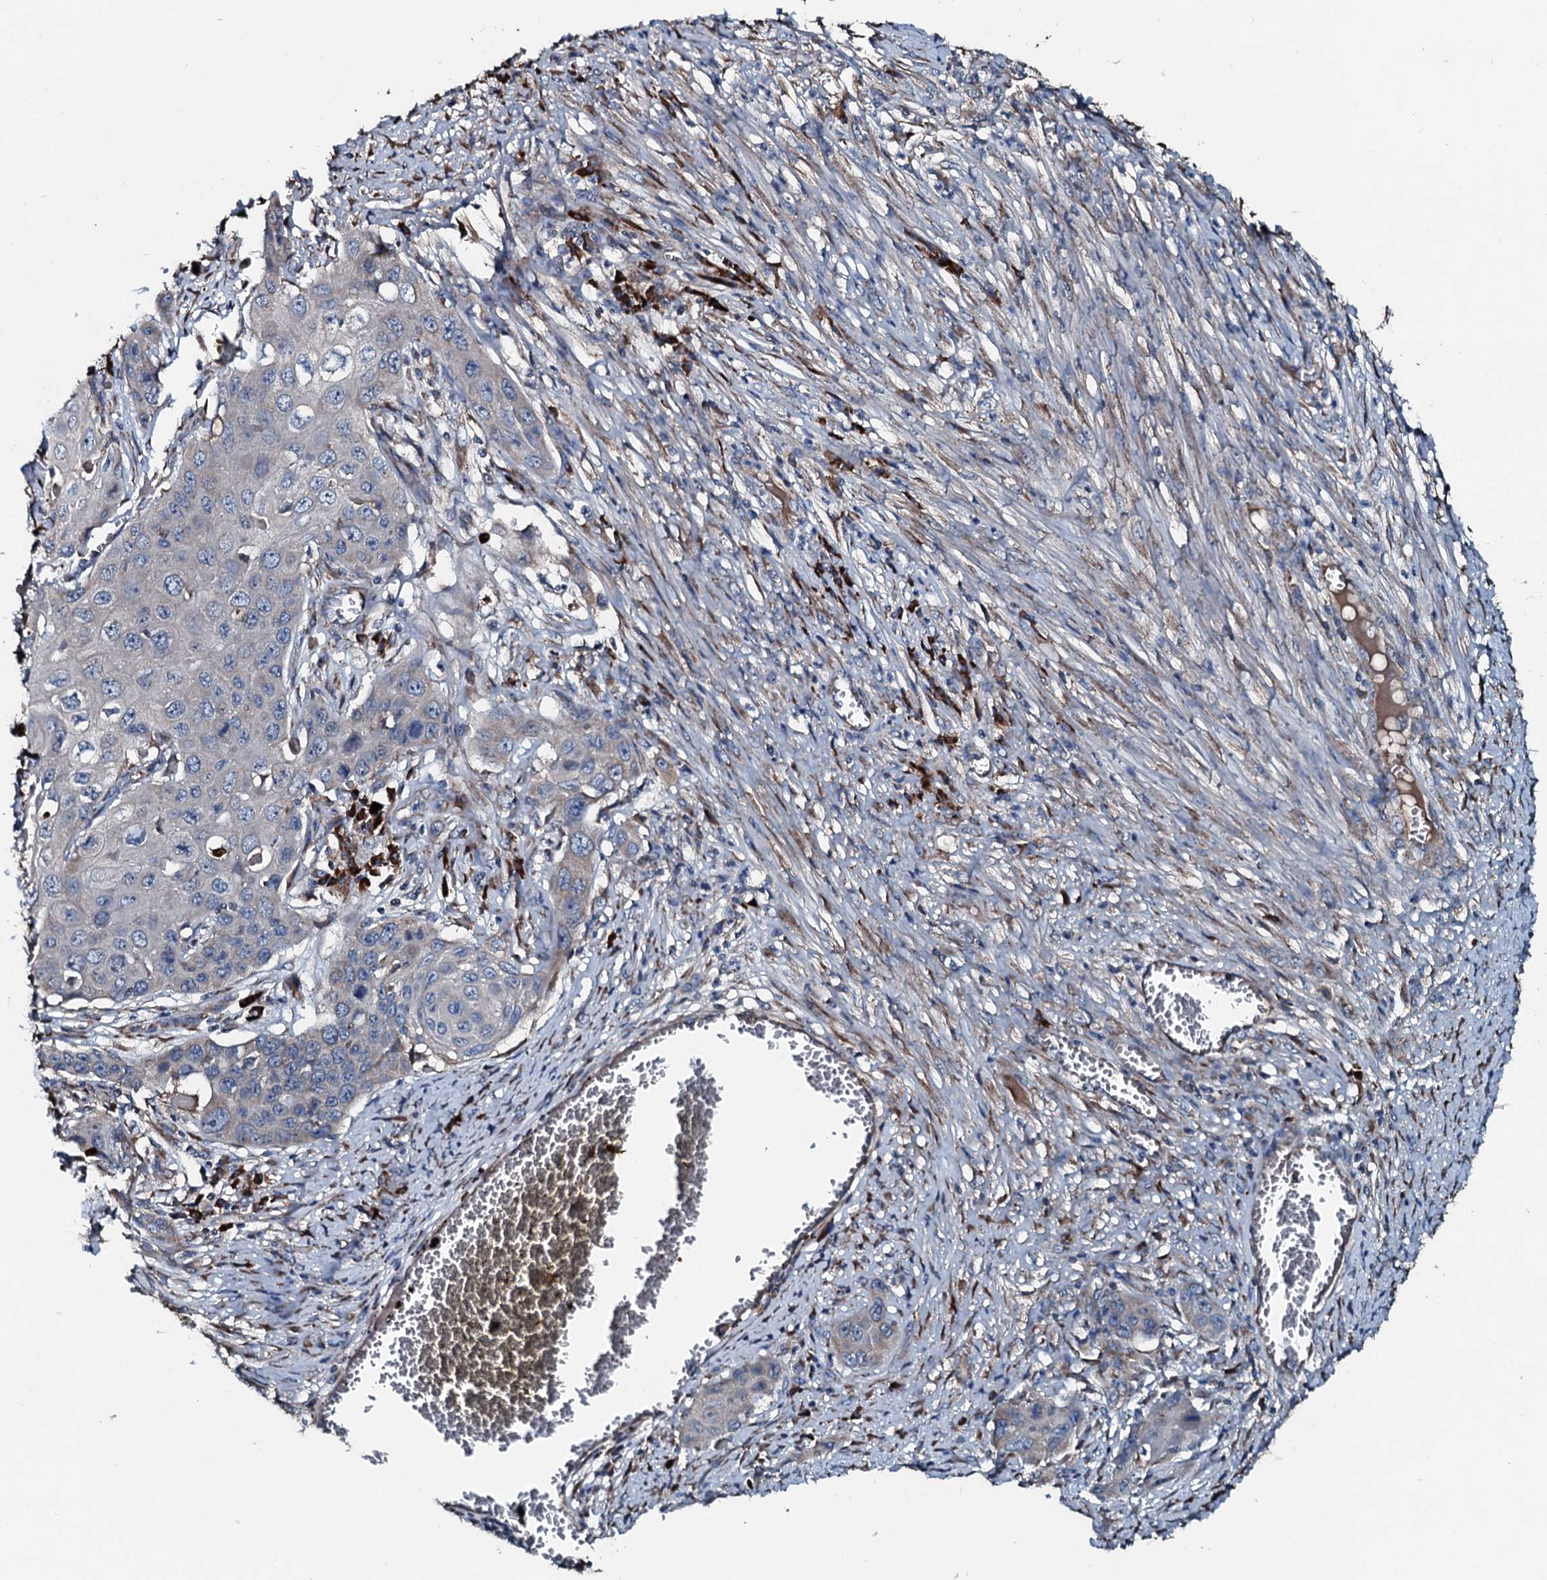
{"staining": {"intensity": "negative", "quantity": "none", "location": "none"}, "tissue": "skin cancer", "cell_type": "Tumor cells", "image_type": "cancer", "snomed": [{"axis": "morphology", "description": "Squamous cell carcinoma, NOS"}, {"axis": "topography", "description": "Skin"}], "caption": "DAB immunohistochemical staining of squamous cell carcinoma (skin) shows no significant expression in tumor cells.", "gene": "ACSS3", "patient": {"sex": "male", "age": 55}}